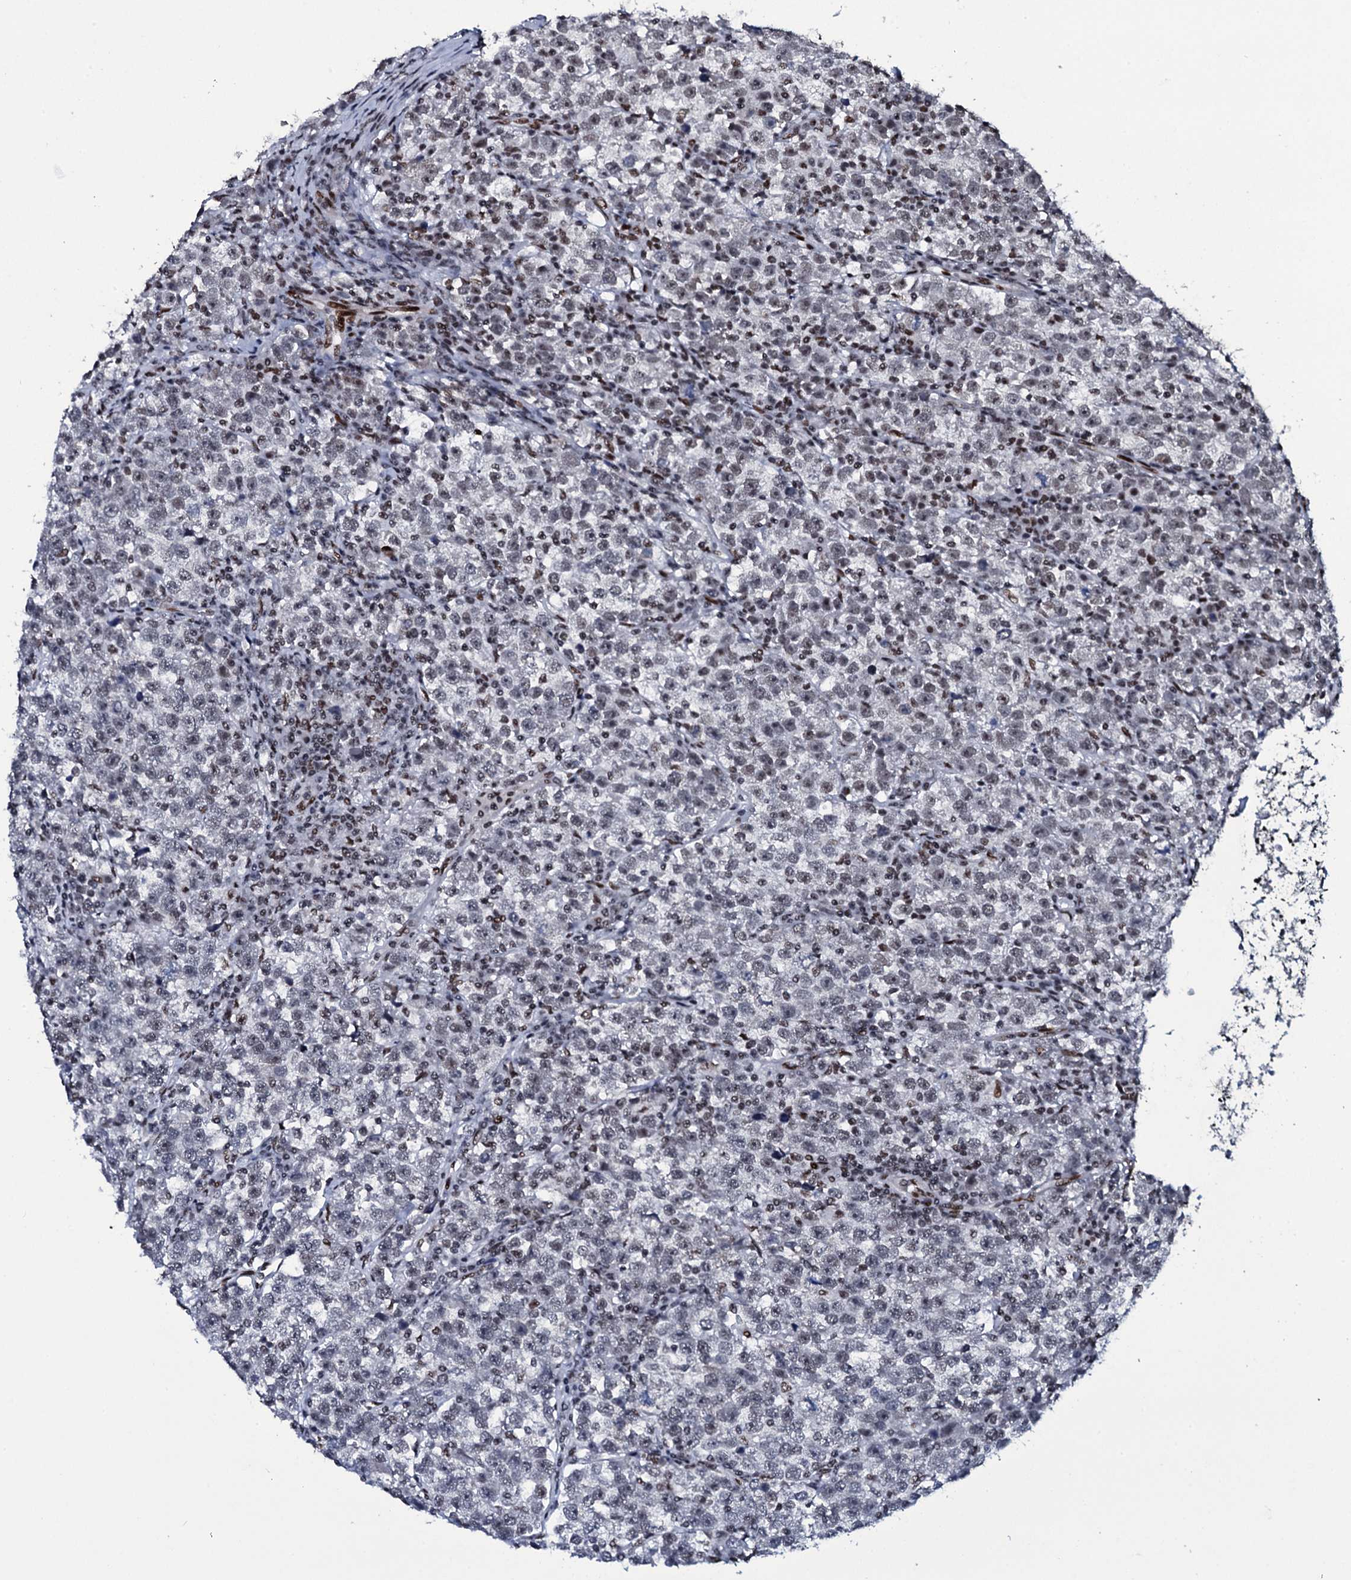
{"staining": {"intensity": "weak", "quantity": "<25%", "location": "nuclear"}, "tissue": "testis cancer", "cell_type": "Tumor cells", "image_type": "cancer", "snomed": [{"axis": "morphology", "description": "Normal tissue, NOS"}, {"axis": "morphology", "description": "Seminoma, NOS"}, {"axis": "topography", "description": "Testis"}], "caption": "The histopathology image exhibits no staining of tumor cells in testis cancer.", "gene": "ZMIZ2", "patient": {"sex": "male", "age": 43}}